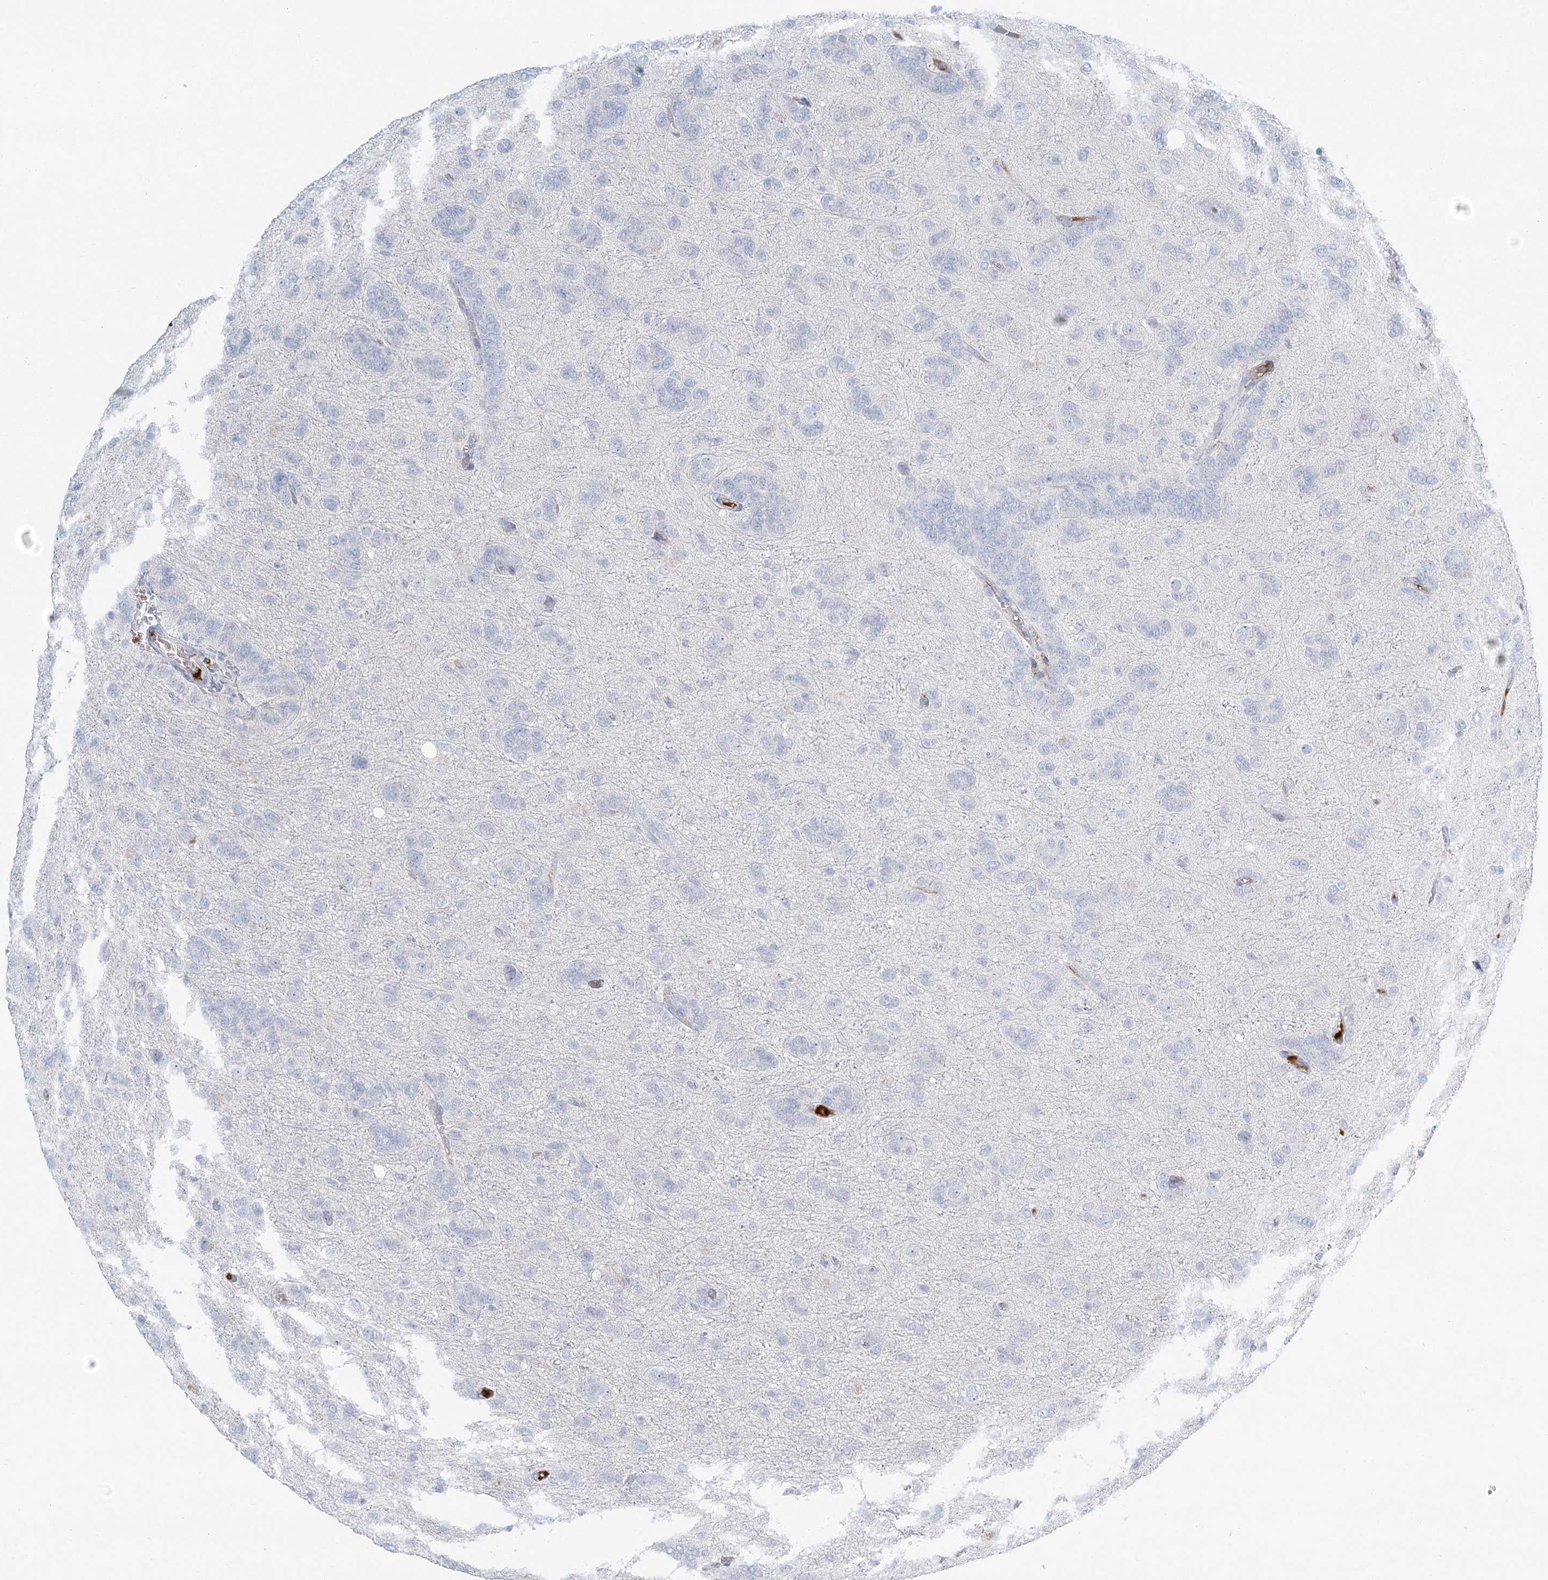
{"staining": {"intensity": "negative", "quantity": "none", "location": "none"}, "tissue": "glioma", "cell_type": "Tumor cells", "image_type": "cancer", "snomed": [{"axis": "morphology", "description": "Glioma, malignant, High grade"}, {"axis": "topography", "description": "Brain"}], "caption": "Glioma stained for a protein using immunohistochemistry exhibits no positivity tumor cells.", "gene": "DMGDH", "patient": {"sex": "female", "age": 59}}